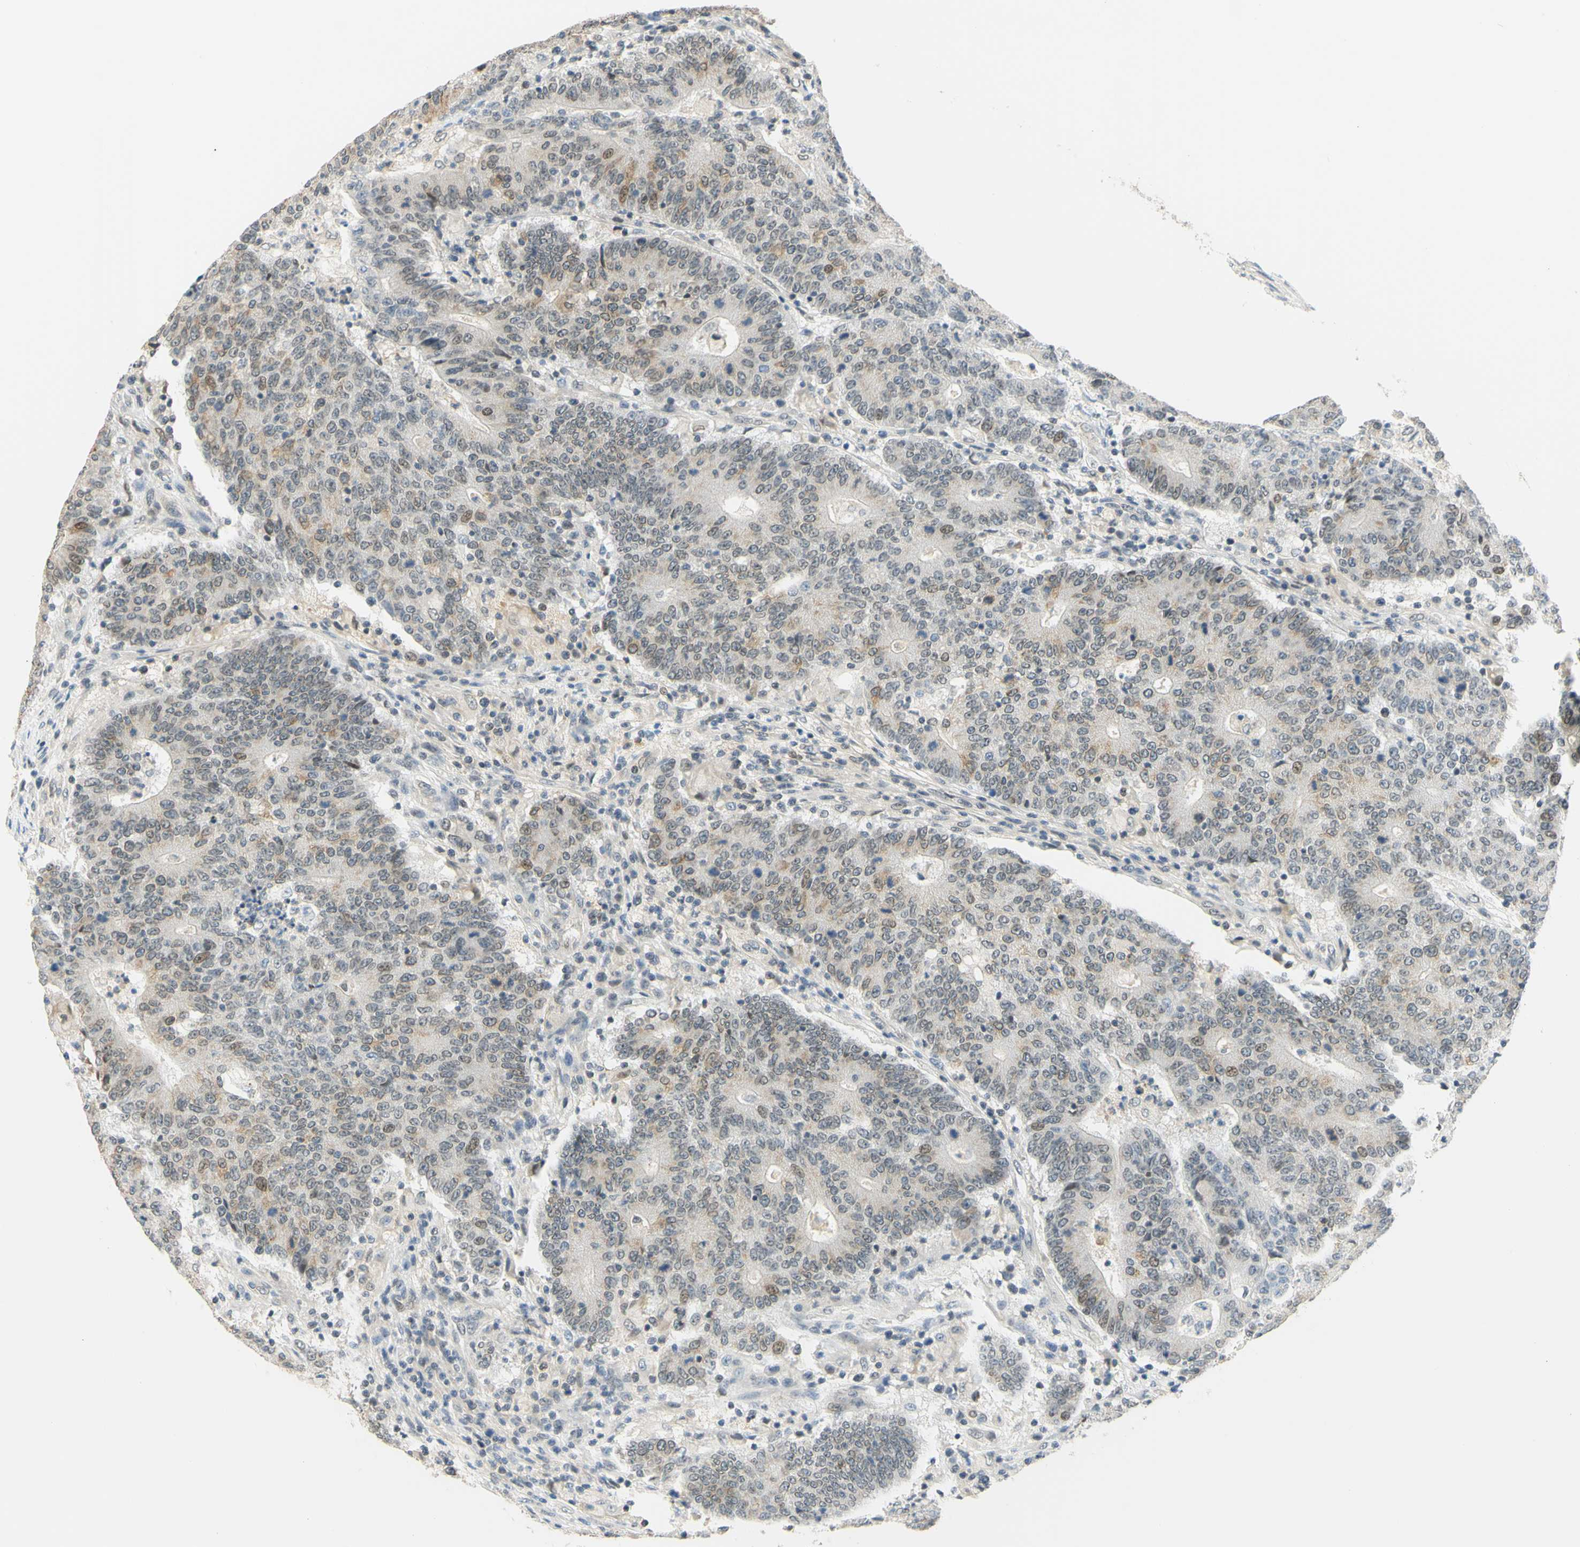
{"staining": {"intensity": "weak", "quantity": "<25%", "location": "cytoplasmic/membranous,nuclear"}, "tissue": "colorectal cancer", "cell_type": "Tumor cells", "image_type": "cancer", "snomed": [{"axis": "morphology", "description": "Normal tissue, NOS"}, {"axis": "morphology", "description": "Adenocarcinoma, NOS"}, {"axis": "topography", "description": "Colon"}], "caption": "Immunohistochemistry (IHC) photomicrograph of neoplastic tissue: human colorectal adenocarcinoma stained with DAB (3,3'-diaminobenzidine) demonstrates no significant protein expression in tumor cells.", "gene": "C2CD2L", "patient": {"sex": "female", "age": 75}}